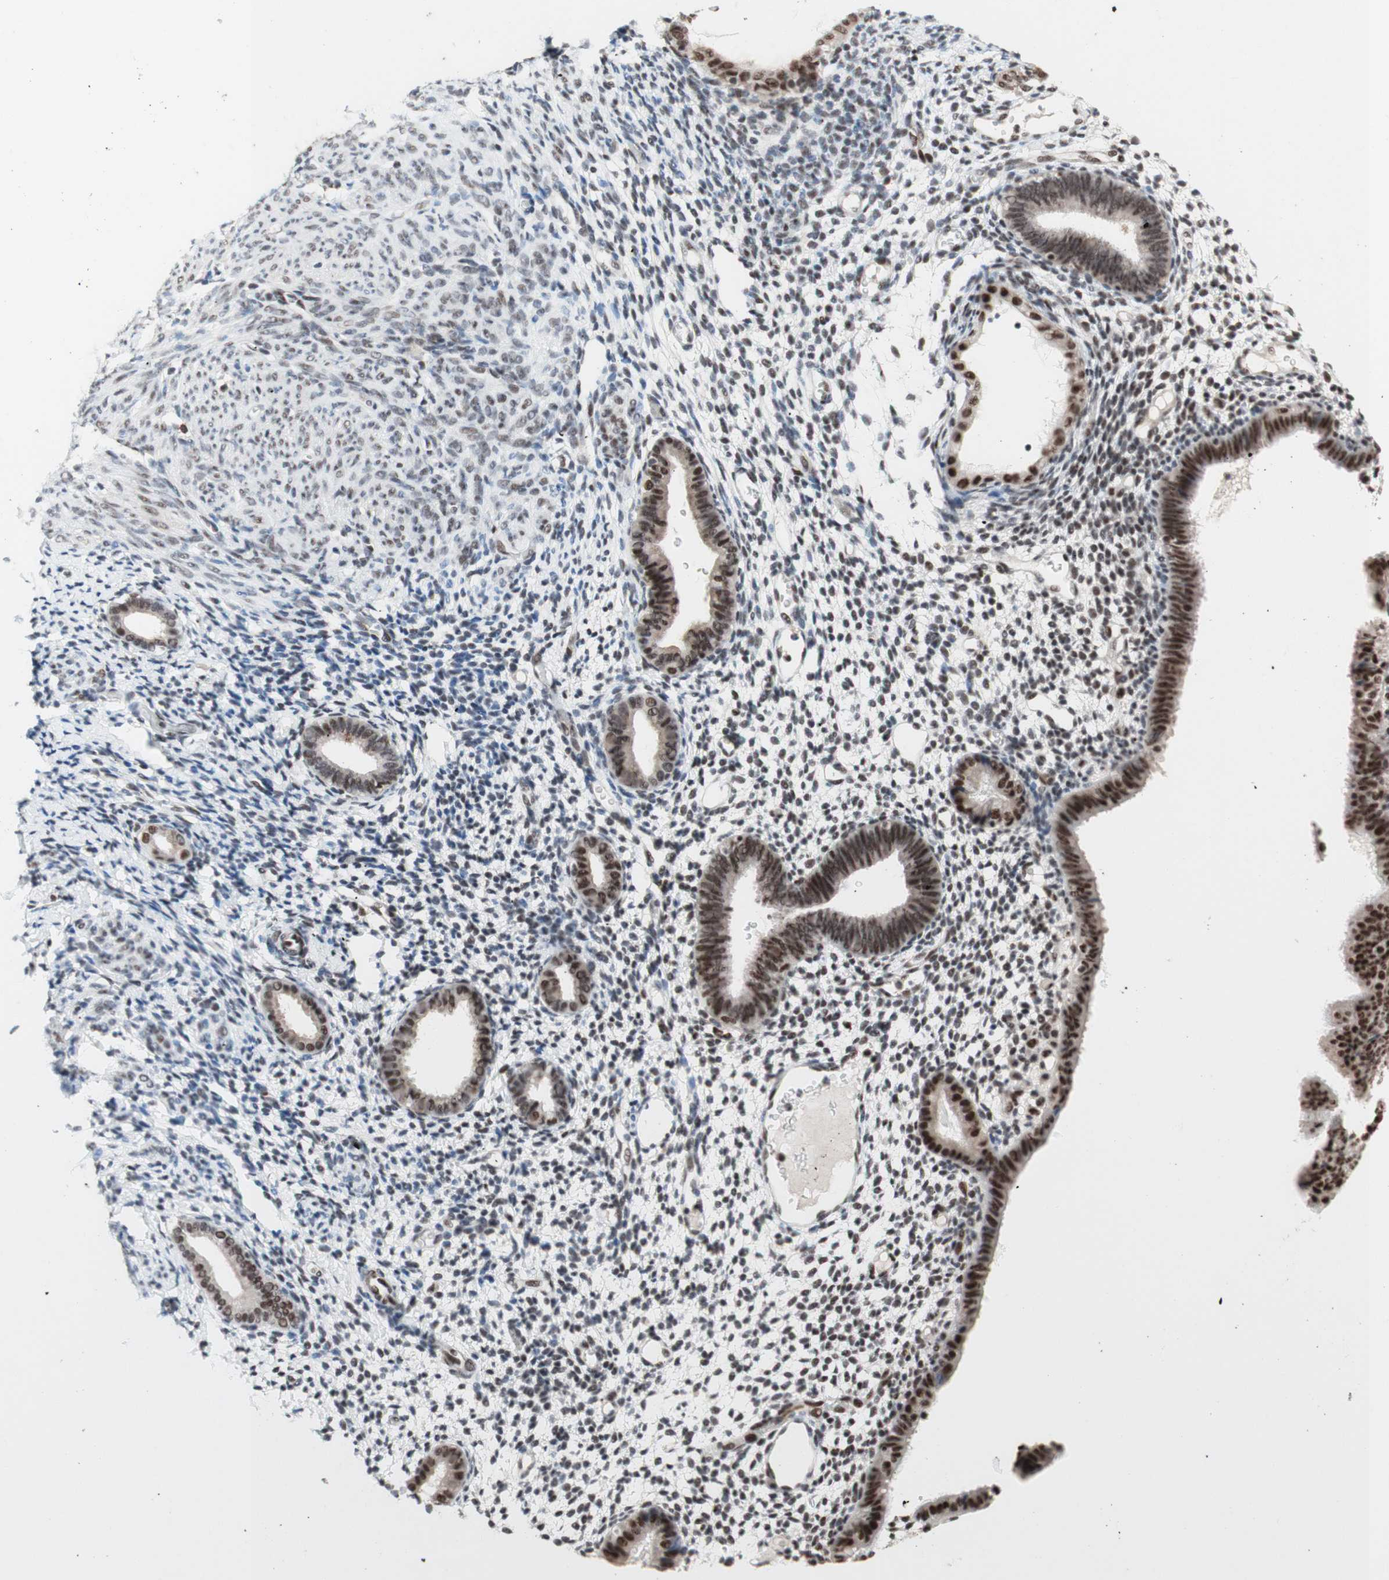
{"staining": {"intensity": "weak", "quantity": "25%-75%", "location": "nuclear"}, "tissue": "endometrium", "cell_type": "Cells in endometrial stroma", "image_type": "normal", "snomed": [{"axis": "morphology", "description": "Normal tissue, NOS"}, {"axis": "topography", "description": "Endometrium"}], "caption": "High-power microscopy captured an IHC histopathology image of normal endometrium, revealing weak nuclear positivity in approximately 25%-75% of cells in endometrial stroma. The staining was performed using DAB to visualize the protein expression in brown, while the nuclei were stained in blue with hematoxylin (Magnification: 20x).", "gene": "PRPF19", "patient": {"sex": "female", "age": 61}}